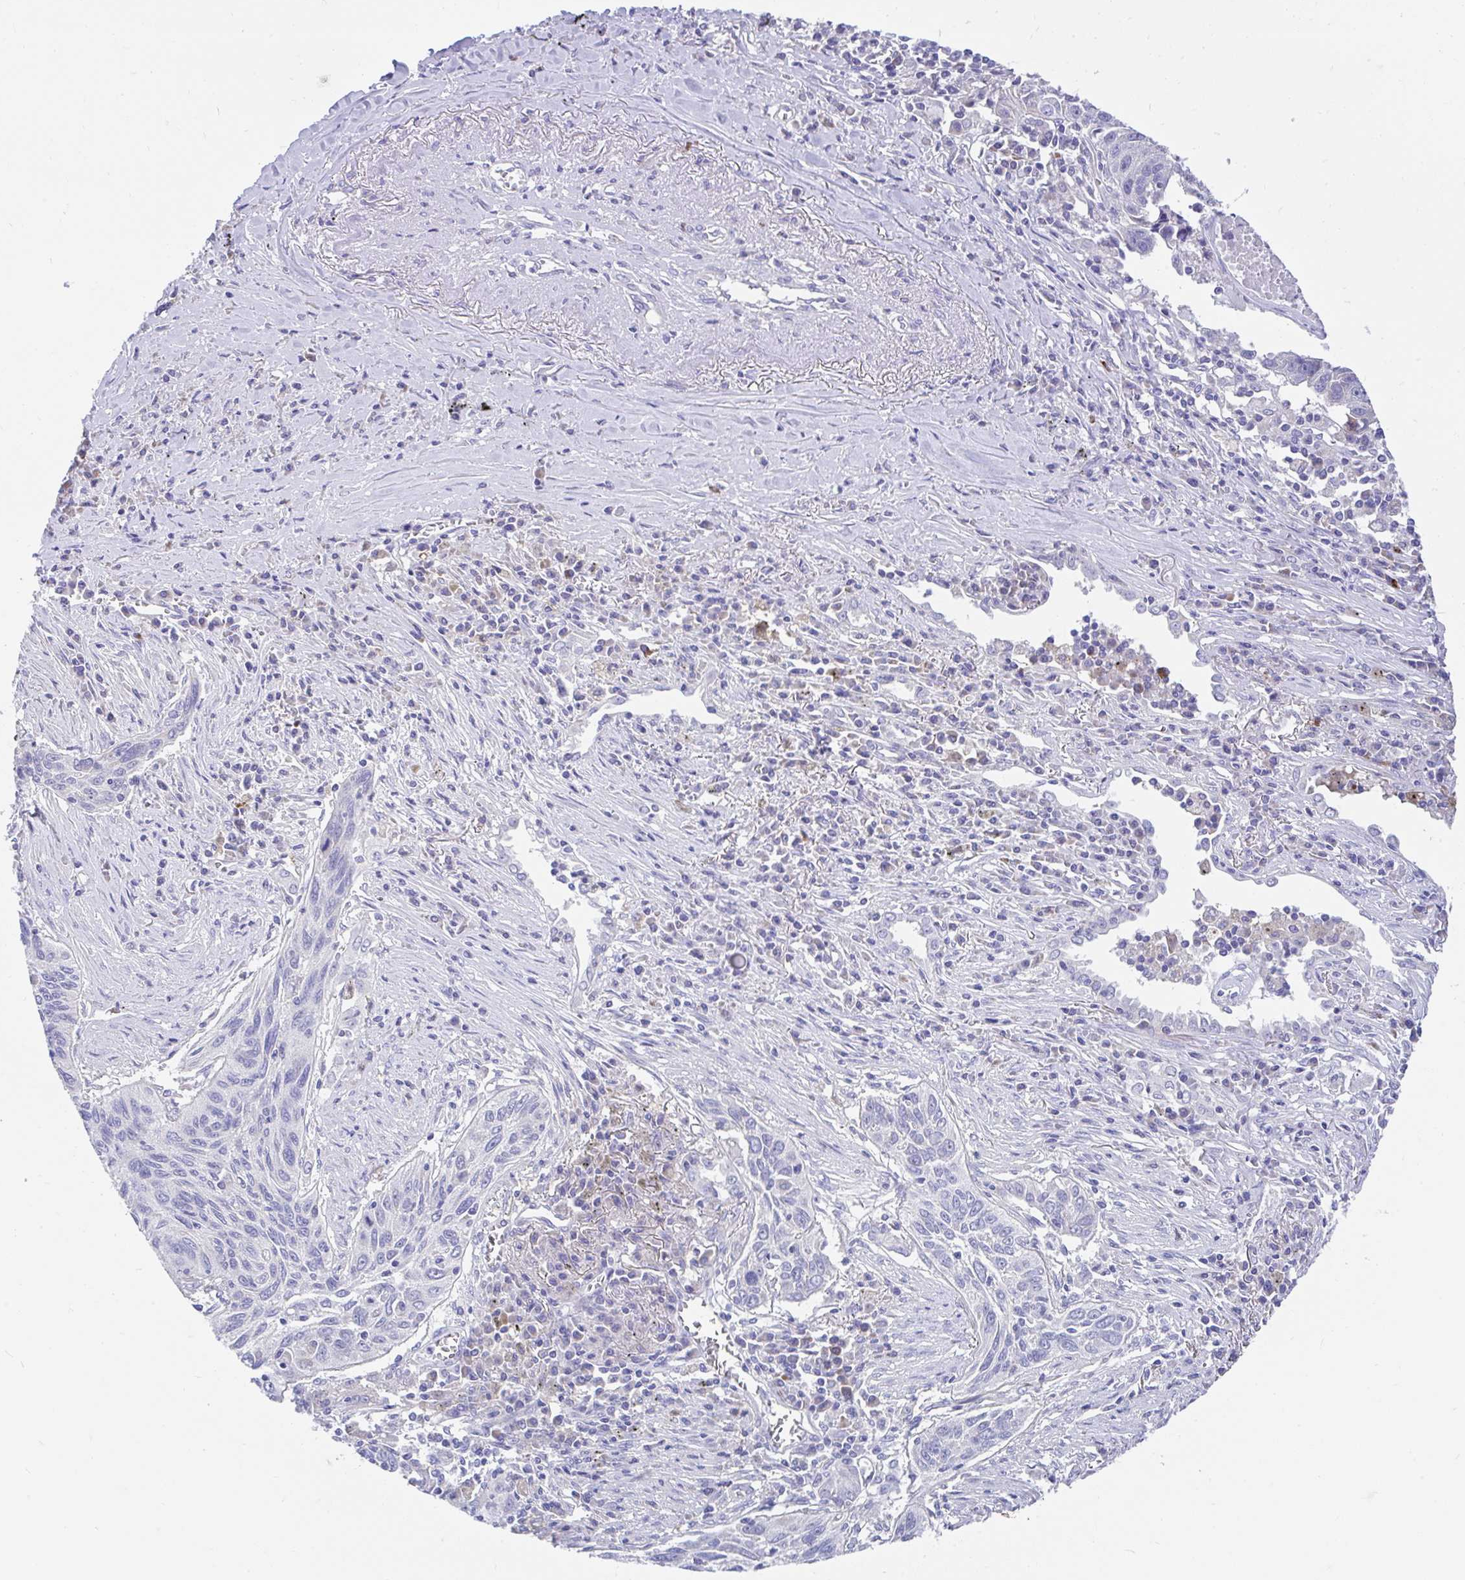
{"staining": {"intensity": "negative", "quantity": "none", "location": "none"}, "tissue": "lung cancer", "cell_type": "Tumor cells", "image_type": "cancer", "snomed": [{"axis": "morphology", "description": "Squamous cell carcinoma, NOS"}, {"axis": "topography", "description": "Lung"}], "caption": "High power microscopy image of an immunohistochemistry (IHC) histopathology image of lung squamous cell carcinoma, revealing no significant staining in tumor cells. (DAB (3,3'-diaminobenzidine) immunohistochemistry, high magnification).", "gene": "CCSAP", "patient": {"sex": "female", "age": 66}}